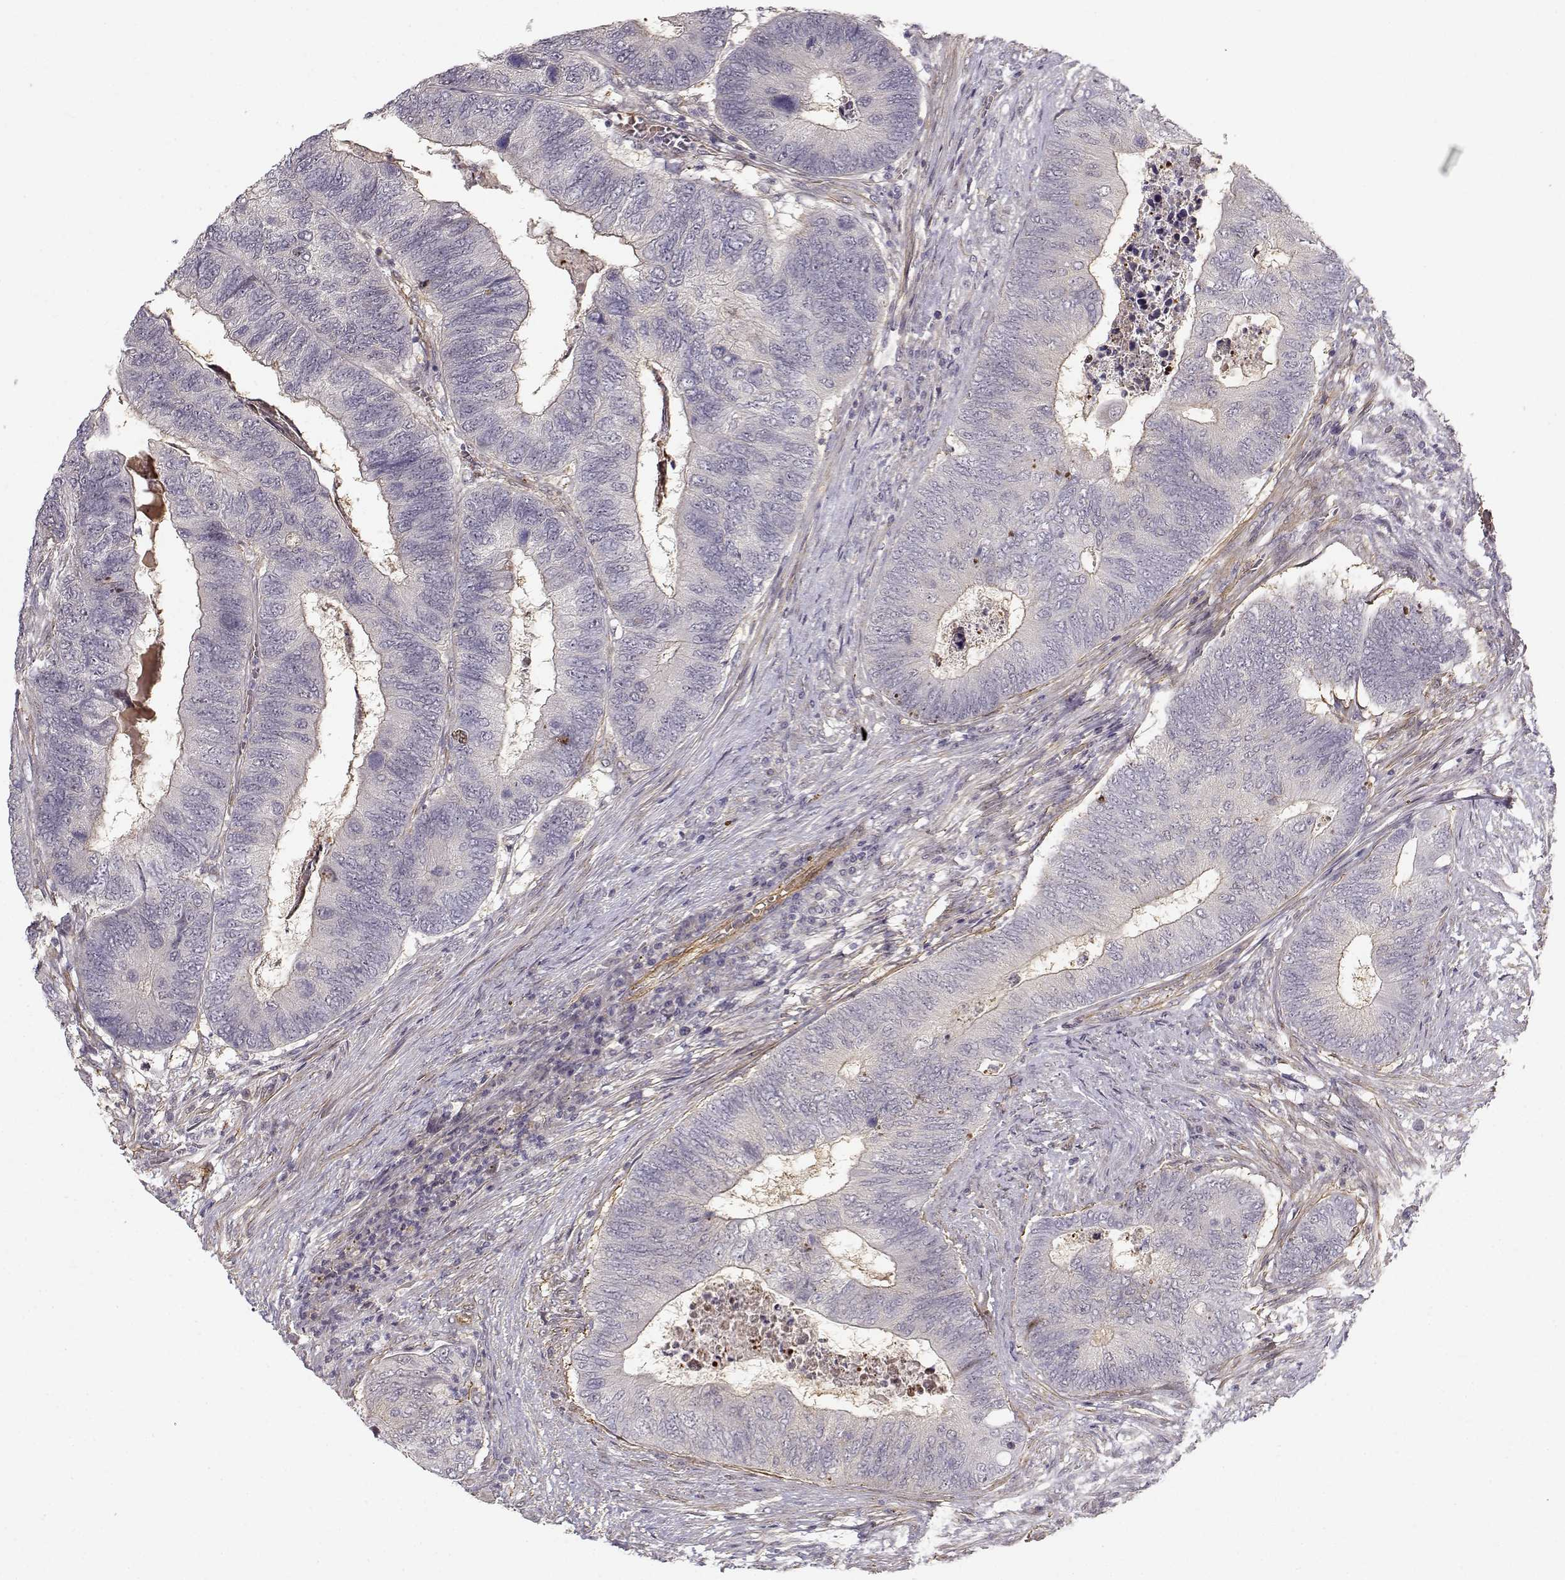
{"staining": {"intensity": "negative", "quantity": "none", "location": "none"}, "tissue": "colorectal cancer", "cell_type": "Tumor cells", "image_type": "cancer", "snomed": [{"axis": "morphology", "description": "Adenocarcinoma, NOS"}, {"axis": "topography", "description": "Colon"}], "caption": "Immunohistochemistry of human colorectal adenocarcinoma demonstrates no staining in tumor cells.", "gene": "RGS9BP", "patient": {"sex": "female", "age": 67}}